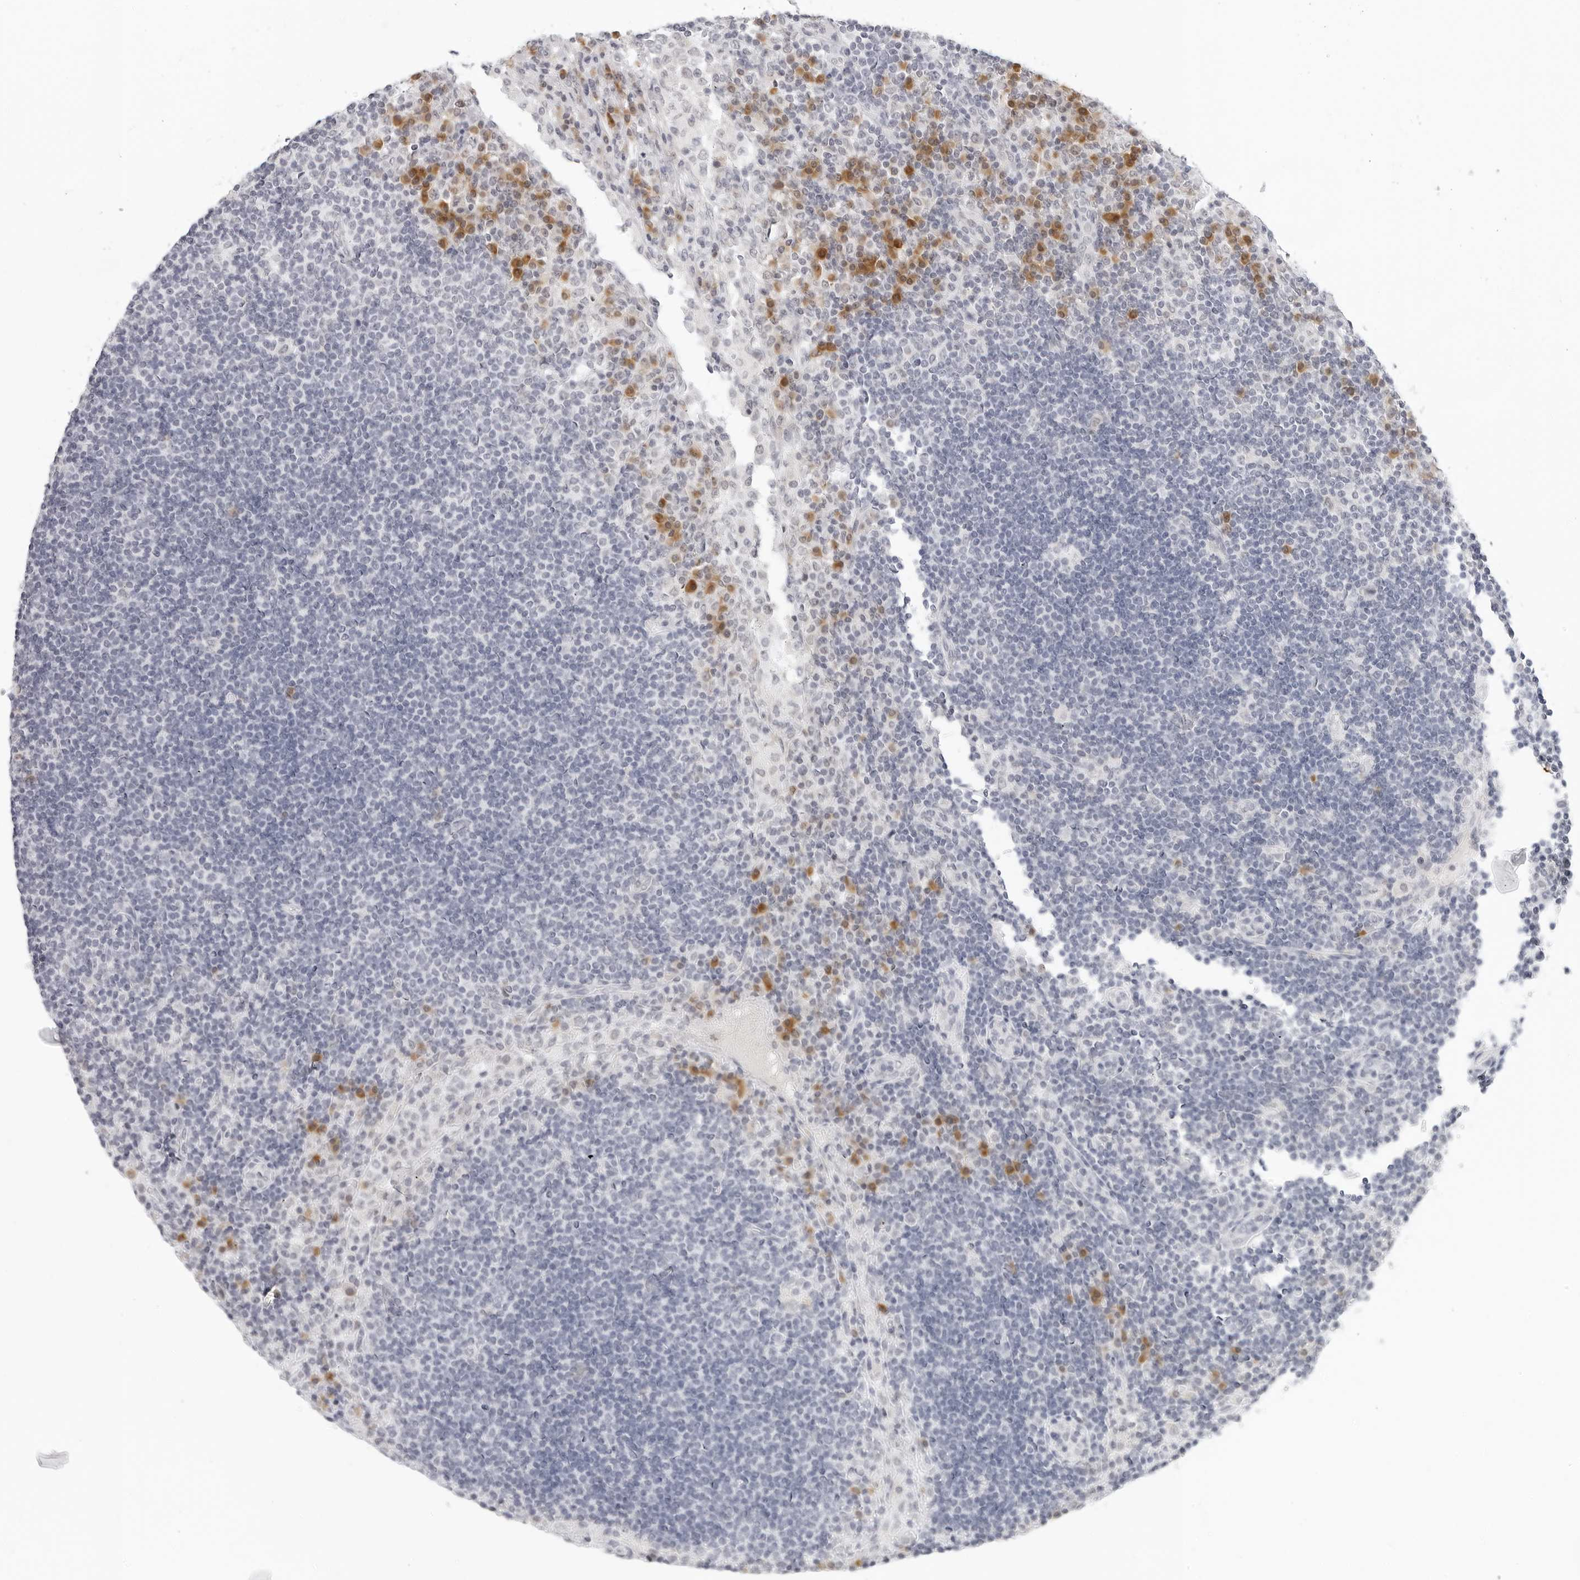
{"staining": {"intensity": "negative", "quantity": "none", "location": "none"}, "tissue": "lymph node", "cell_type": "Germinal center cells", "image_type": "normal", "snomed": [{"axis": "morphology", "description": "Normal tissue, NOS"}, {"axis": "topography", "description": "Lymph node"}], "caption": "DAB (3,3'-diaminobenzidine) immunohistochemical staining of unremarkable human lymph node reveals no significant expression in germinal center cells.", "gene": "EDN2", "patient": {"sex": "female", "age": 53}}